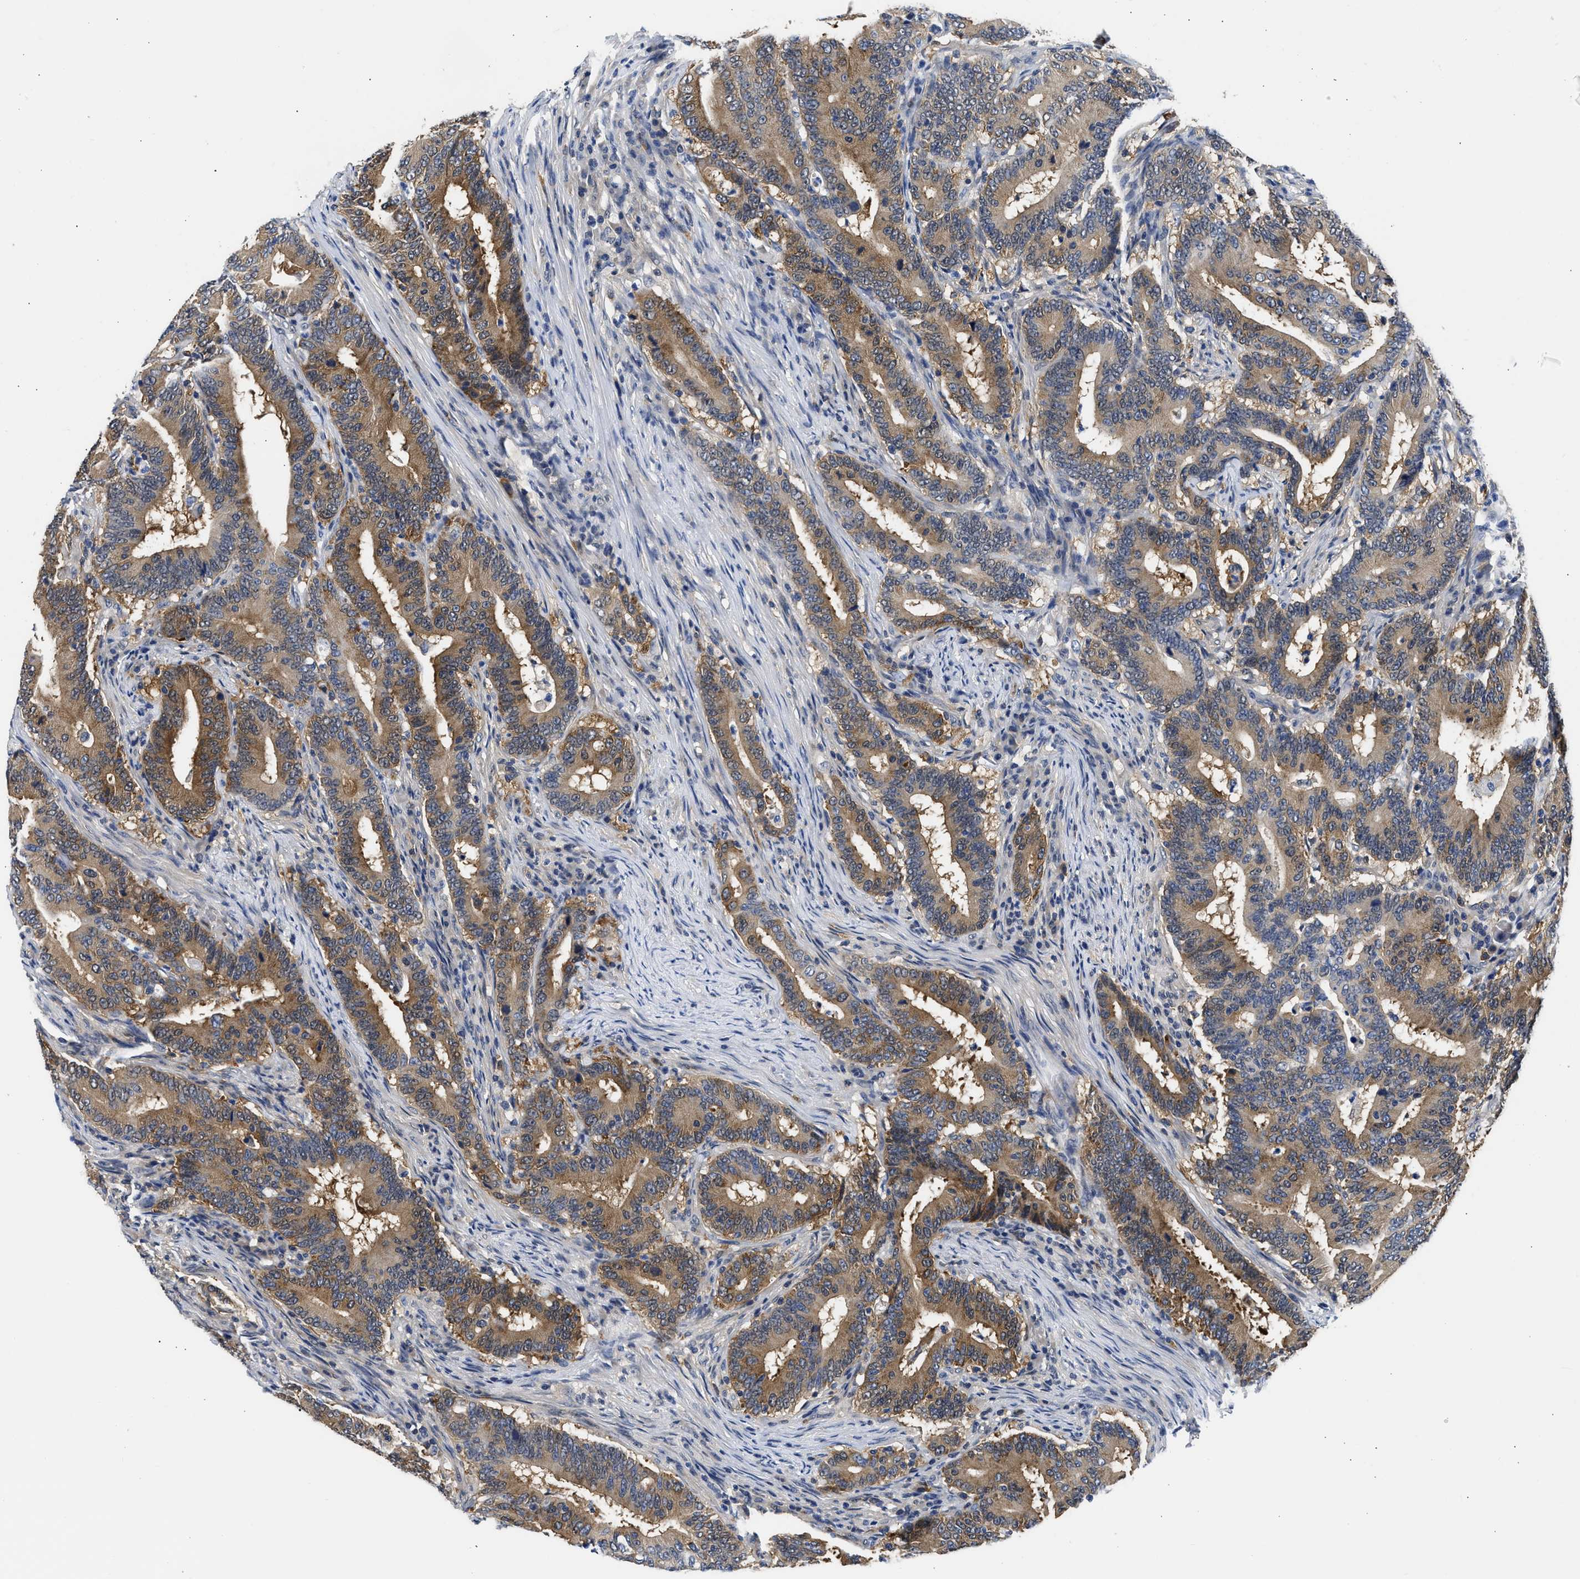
{"staining": {"intensity": "moderate", "quantity": ">75%", "location": "cytoplasmic/membranous"}, "tissue": "colorectal cancer", "cell_type": "Tumor cells", "image_type": "cancer", "snomed": [{"axis": "morphology", "description": "Adenocarcinoma, NOS"}, {"axis": "topography", "description": "Colon"}], "caption": "Protein staining of colorectal adenocarcinoma tissue shows moderate cytoplasmic/membranous positivity in about >75% of tumor cells. Ihc stains the protein of interest in brown and the nuclei are stained blue.", "gene": "XPO5", "patient": {"sex": "female", "age": 66}}